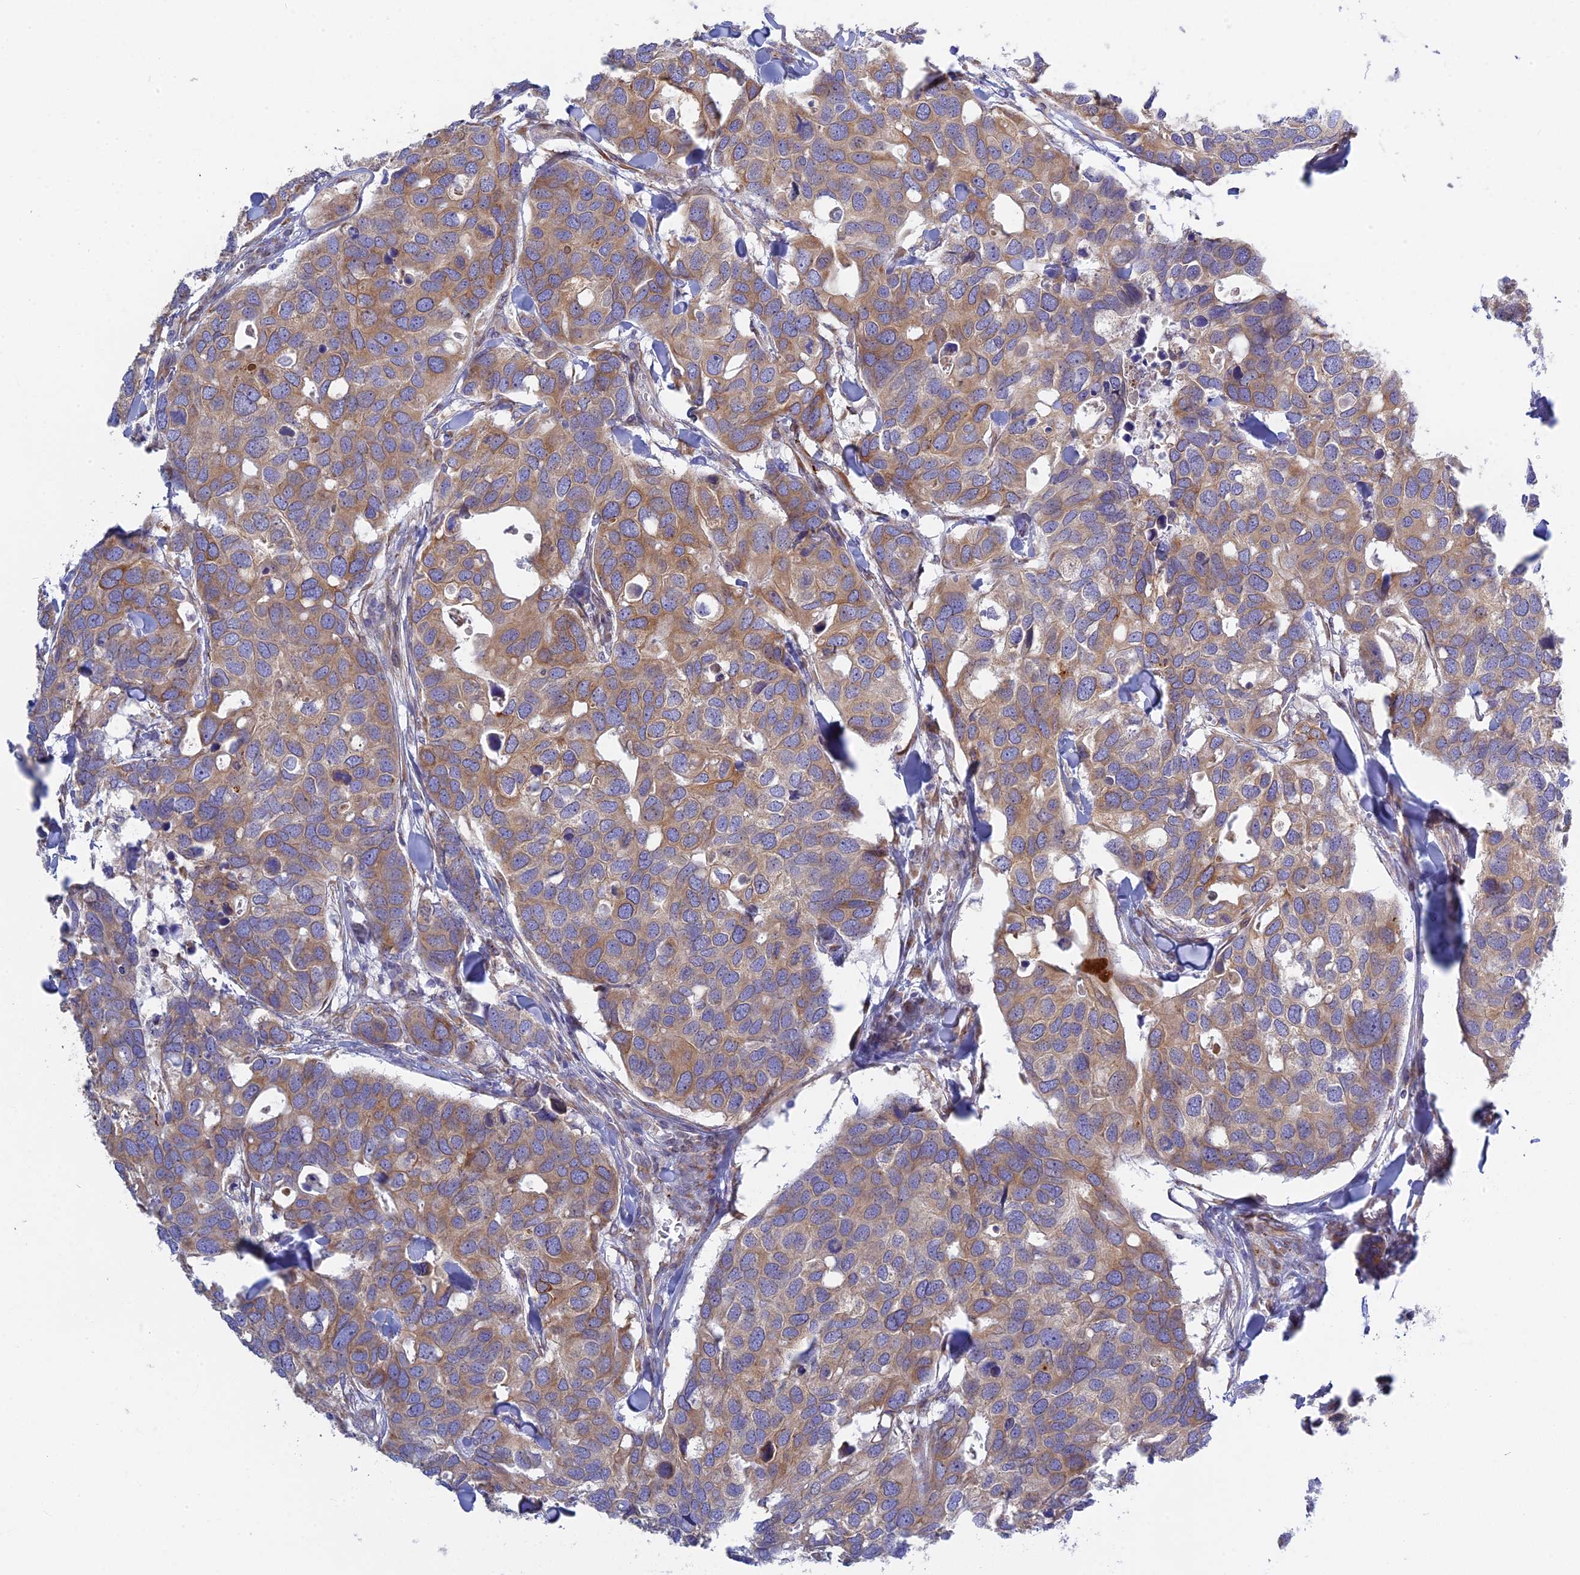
{"staining": {"intensity": "moderate", "quantity": "25%-75%", "location": "cytoplasmic/membranous"}, "tissue": "breast cancer", "cell_type": "Tumor cells", "image_type": "cancer", "snomed": [{"axis": "morphology", "description": "Duct carcinoma"}, {"axis": "topography", "description": "Breast"}], "caption": "A brown stain highlights moderate cytoplasmic/membranous staining of a protein in breast invasive ductal carcinoma tumor cells.", "gene": "TLCD1", "patient": {"sex": "female", "age": 83}}